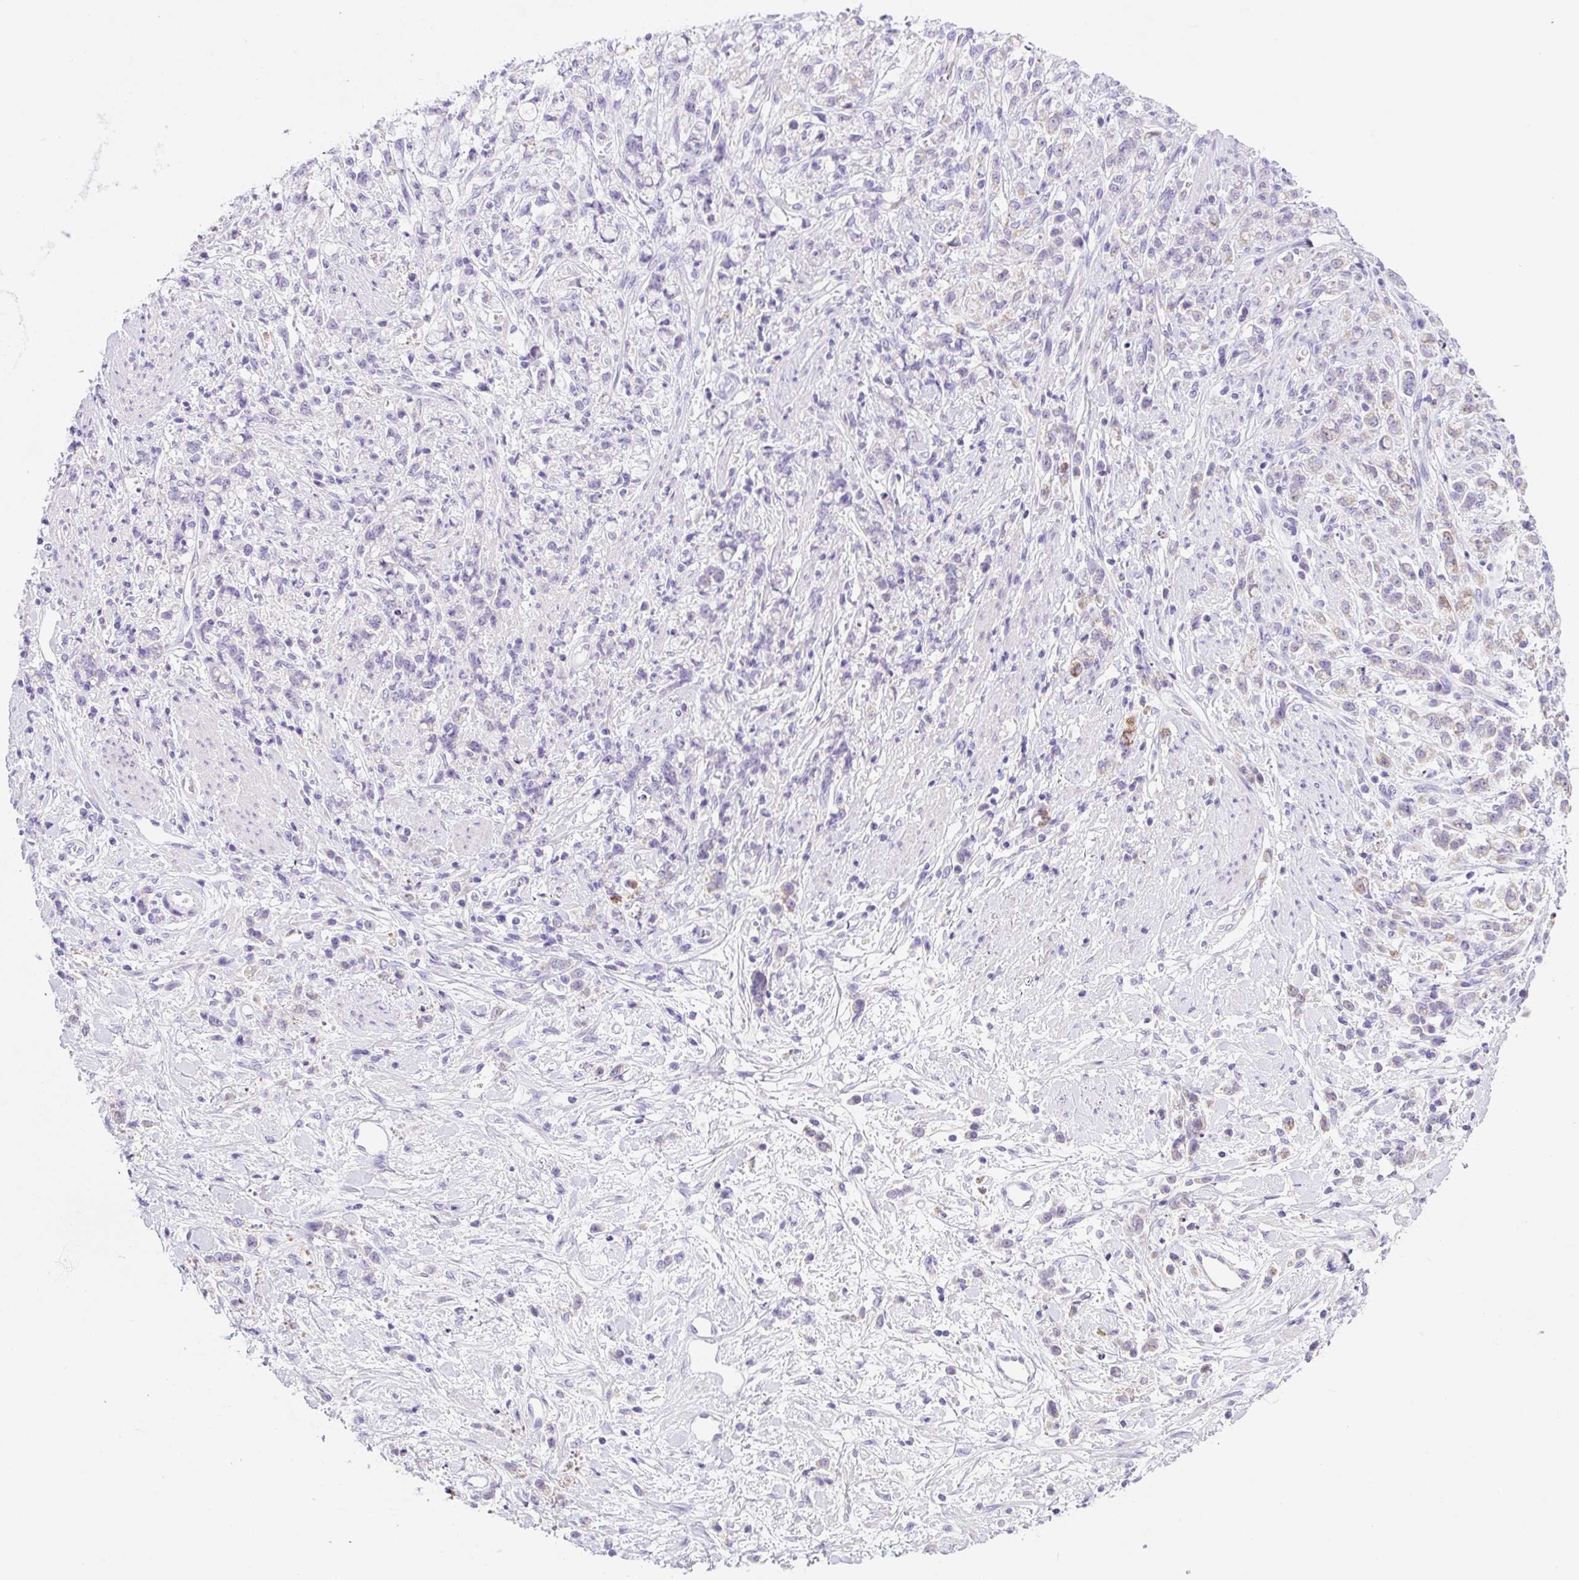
{"staining": {"intensity": "negative", "quantity": "none", "location": "none"}, "tissue": "stomach cancer", "cell_type": "Tumor cells", "image_type": "cancer", "snomed": [{"axis": "morphology", "description": "Adenocarcinoma, NOS"}, {"axis": "topography", "description": "Stomach"}], "caption": "High power microscopy histopathology image of an immunohistochemistry (IHC) image of stomach adenocarcinoma, revealing no significant expression in tumor cells. The staining was performed using DAB to visualize the protein expression in brown, while the nuclei were stained in blue with hematoxylin (Magnification: 20x).", "gene": "NDST3", "patient": {"sex": "female", "age": 60}}